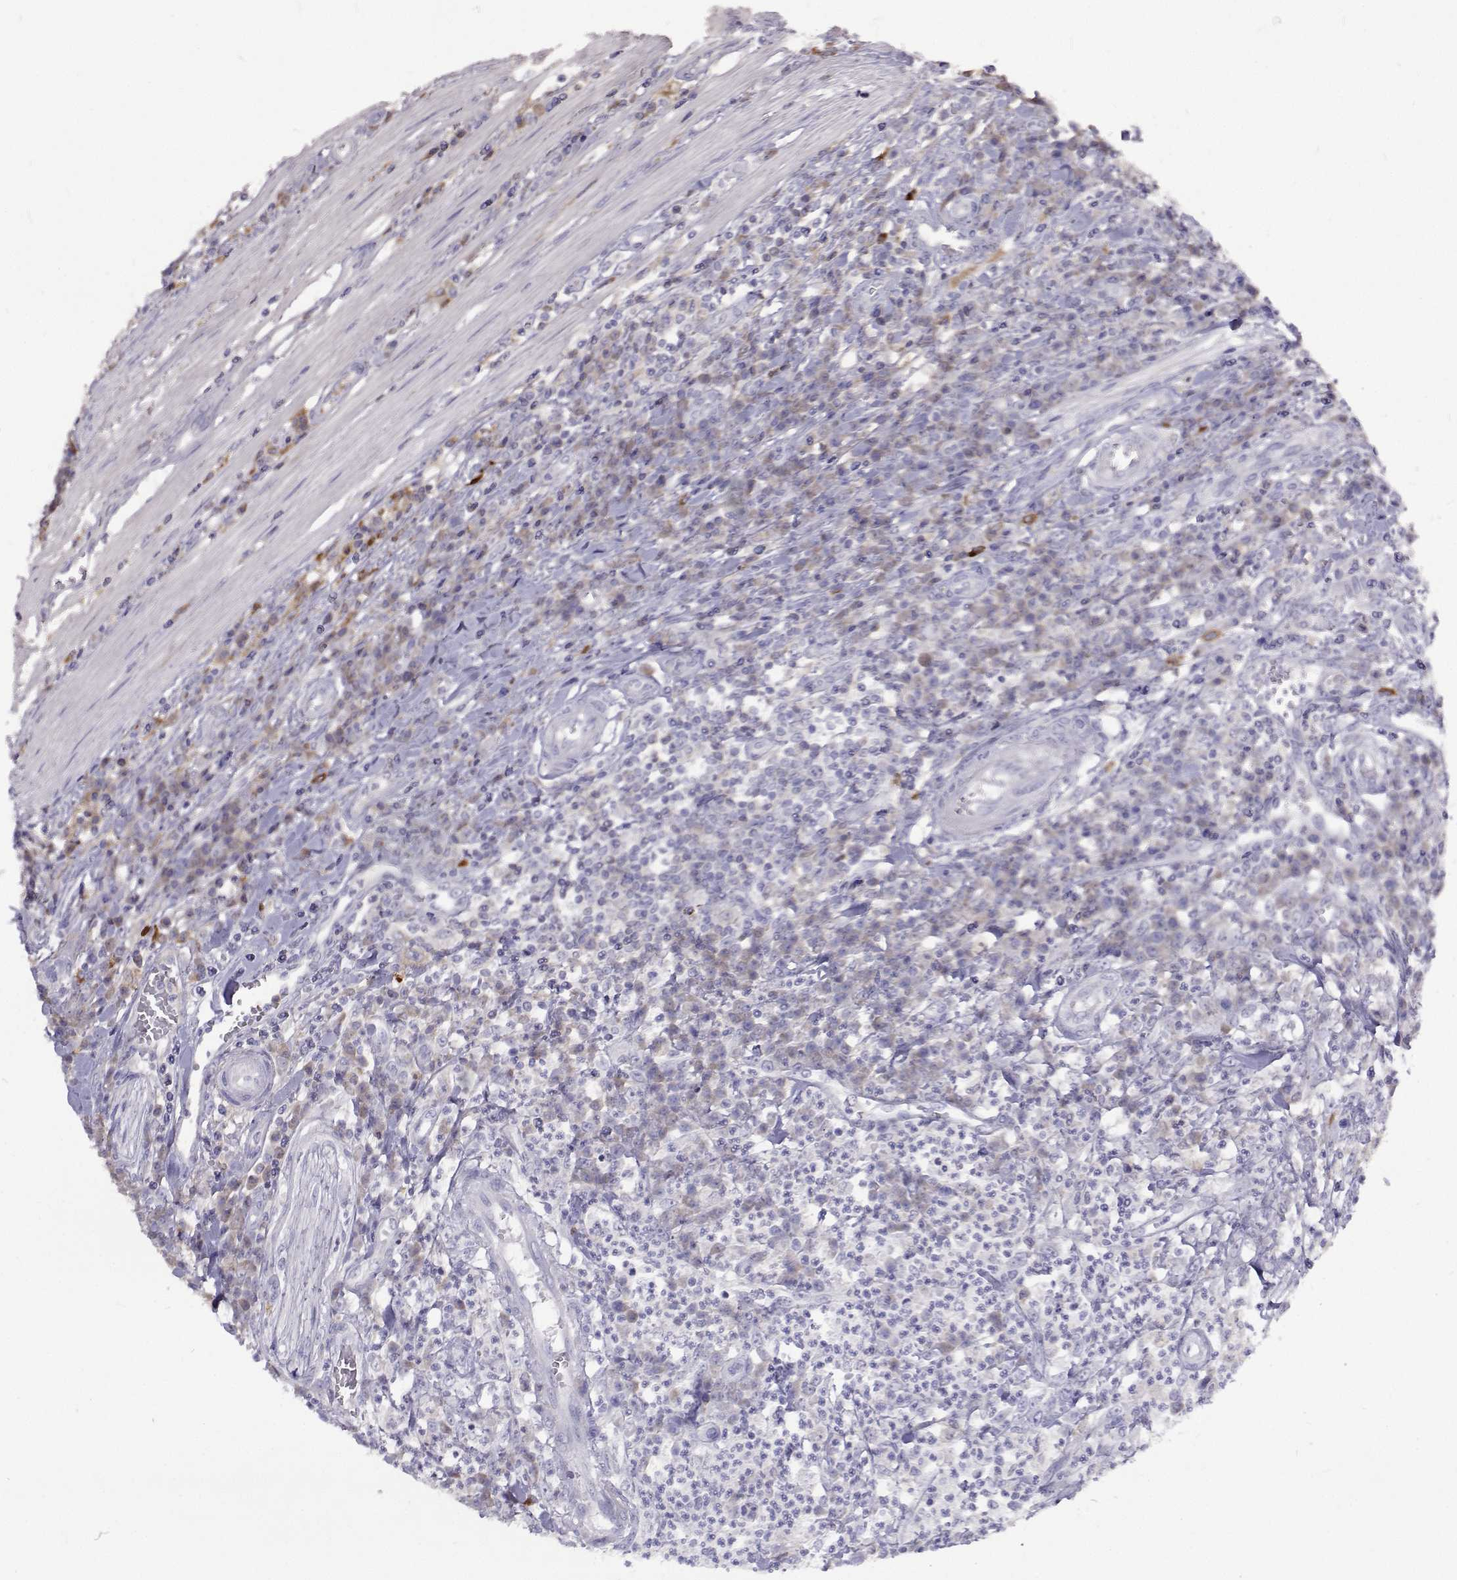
{"staining": {"intensity": "negative", "quantity": "none", "location": "none"}, "tissue": "colorectal cancer", "cell_type": "Tumor cells", "image_type": "cancer", "snomed": [{"axis": "morphology", "description": "Adenocarcinoma, NOS"}, {"axis": "topography", "description": "Colon"}], "caption": "A histopathology image of colorectal cancer (adenocarcinoma) stained for a protein demonstrates no brown staining in tumor cells.", "gene": "CFAP44", "patient": {"sex": "male", "age": 65}}